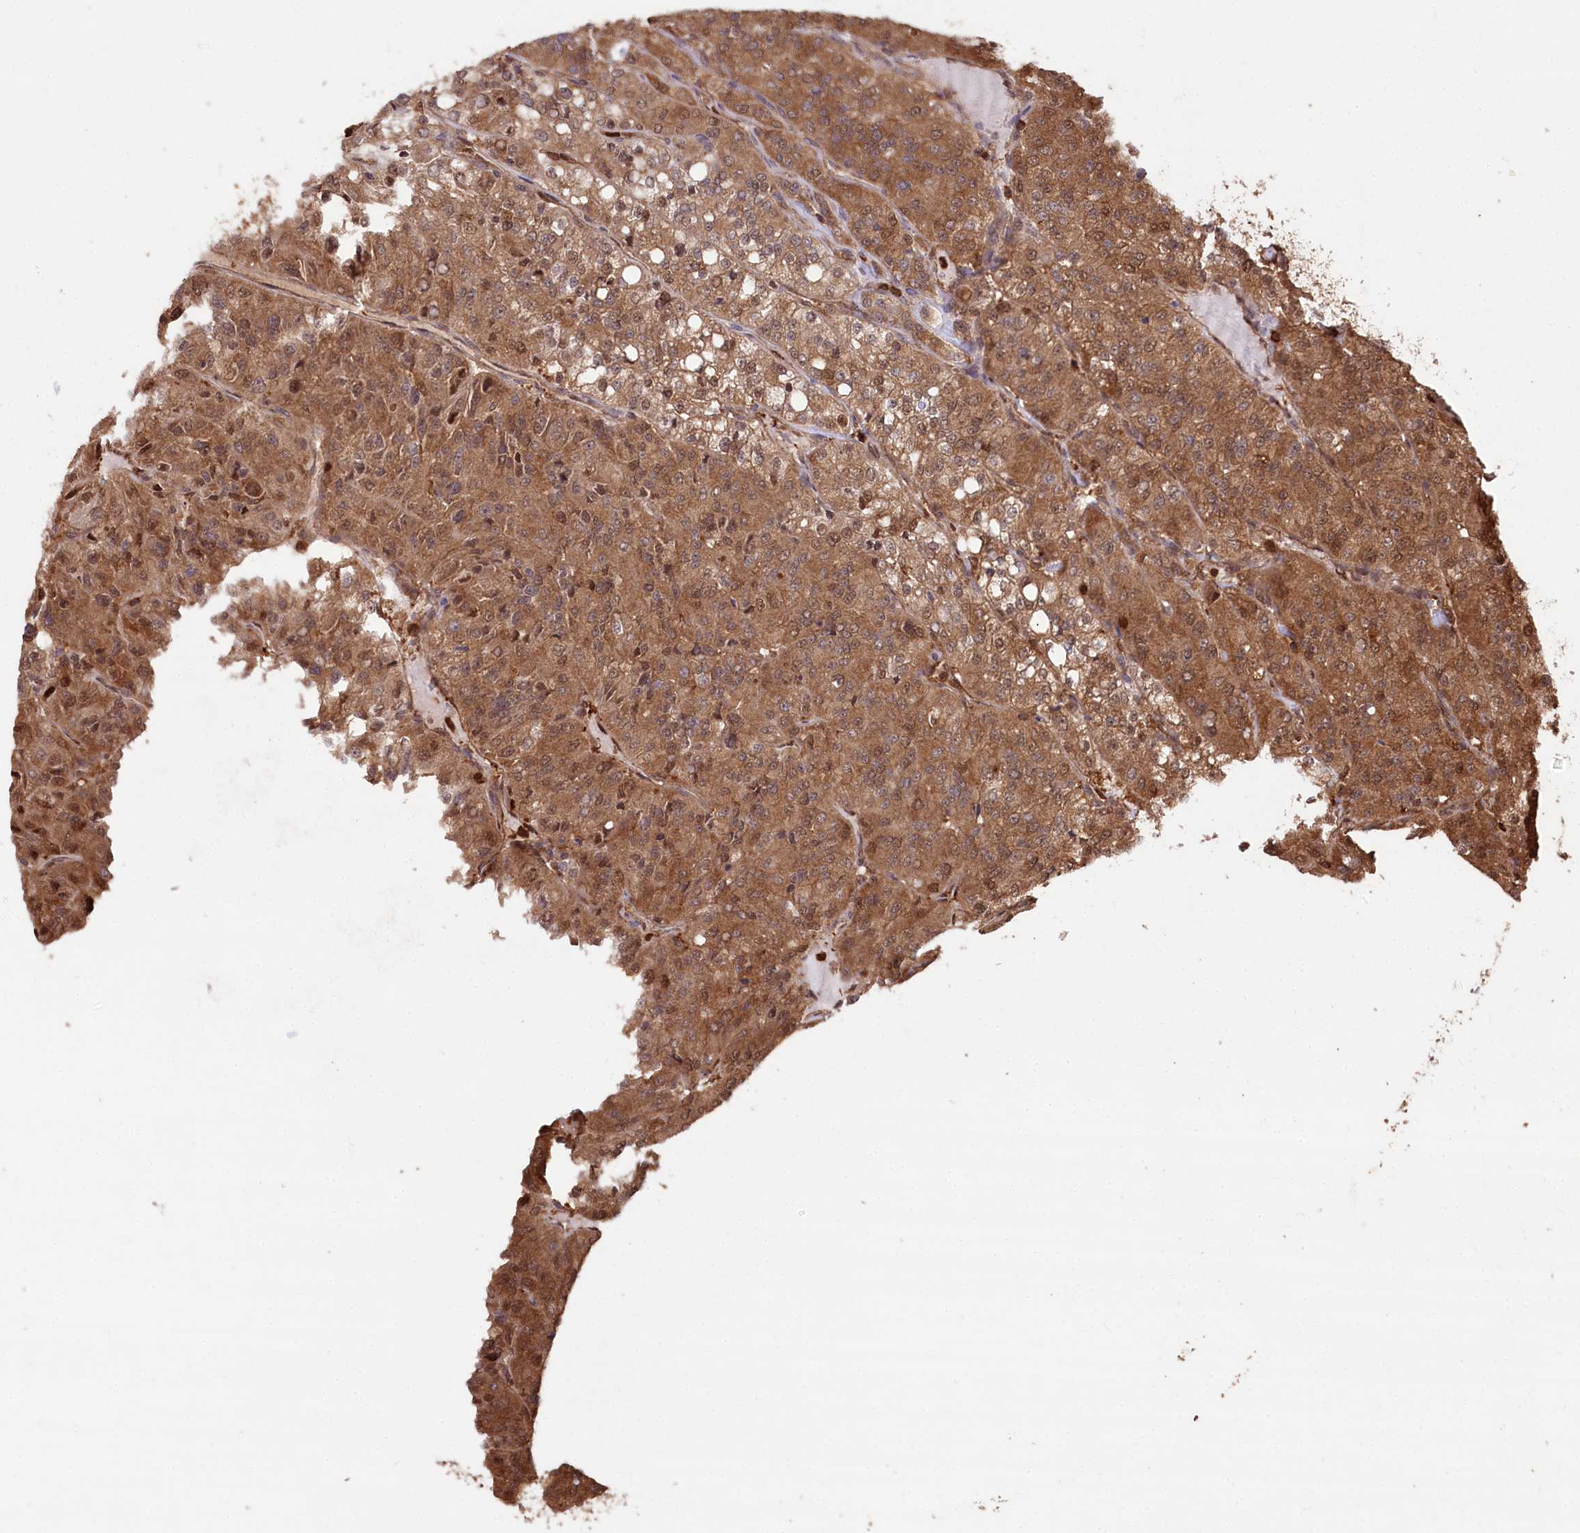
{"staining": {"intensity": "moderate", "quantity": ">75%", "location": "cytoplasmic/membranous,nuclear"}, "tissue": "renal cancer", "cell_type": "Tumor cells", "image_type": "cancer", "snomed": [{"axis": "morphology", "description": "Adenocarcinoma, NOS"}, {"axis": "topography", "description": "Kidney"}], "caption": "The photomicrograph exhibits staining of renal adenocarcinoma, revealing moderate cytoplasmic/membranous and nuclear protein expression (brown color) within tumor cells.", "gene": "LSG1", "patient": {"sex": "female", "age": 63}}